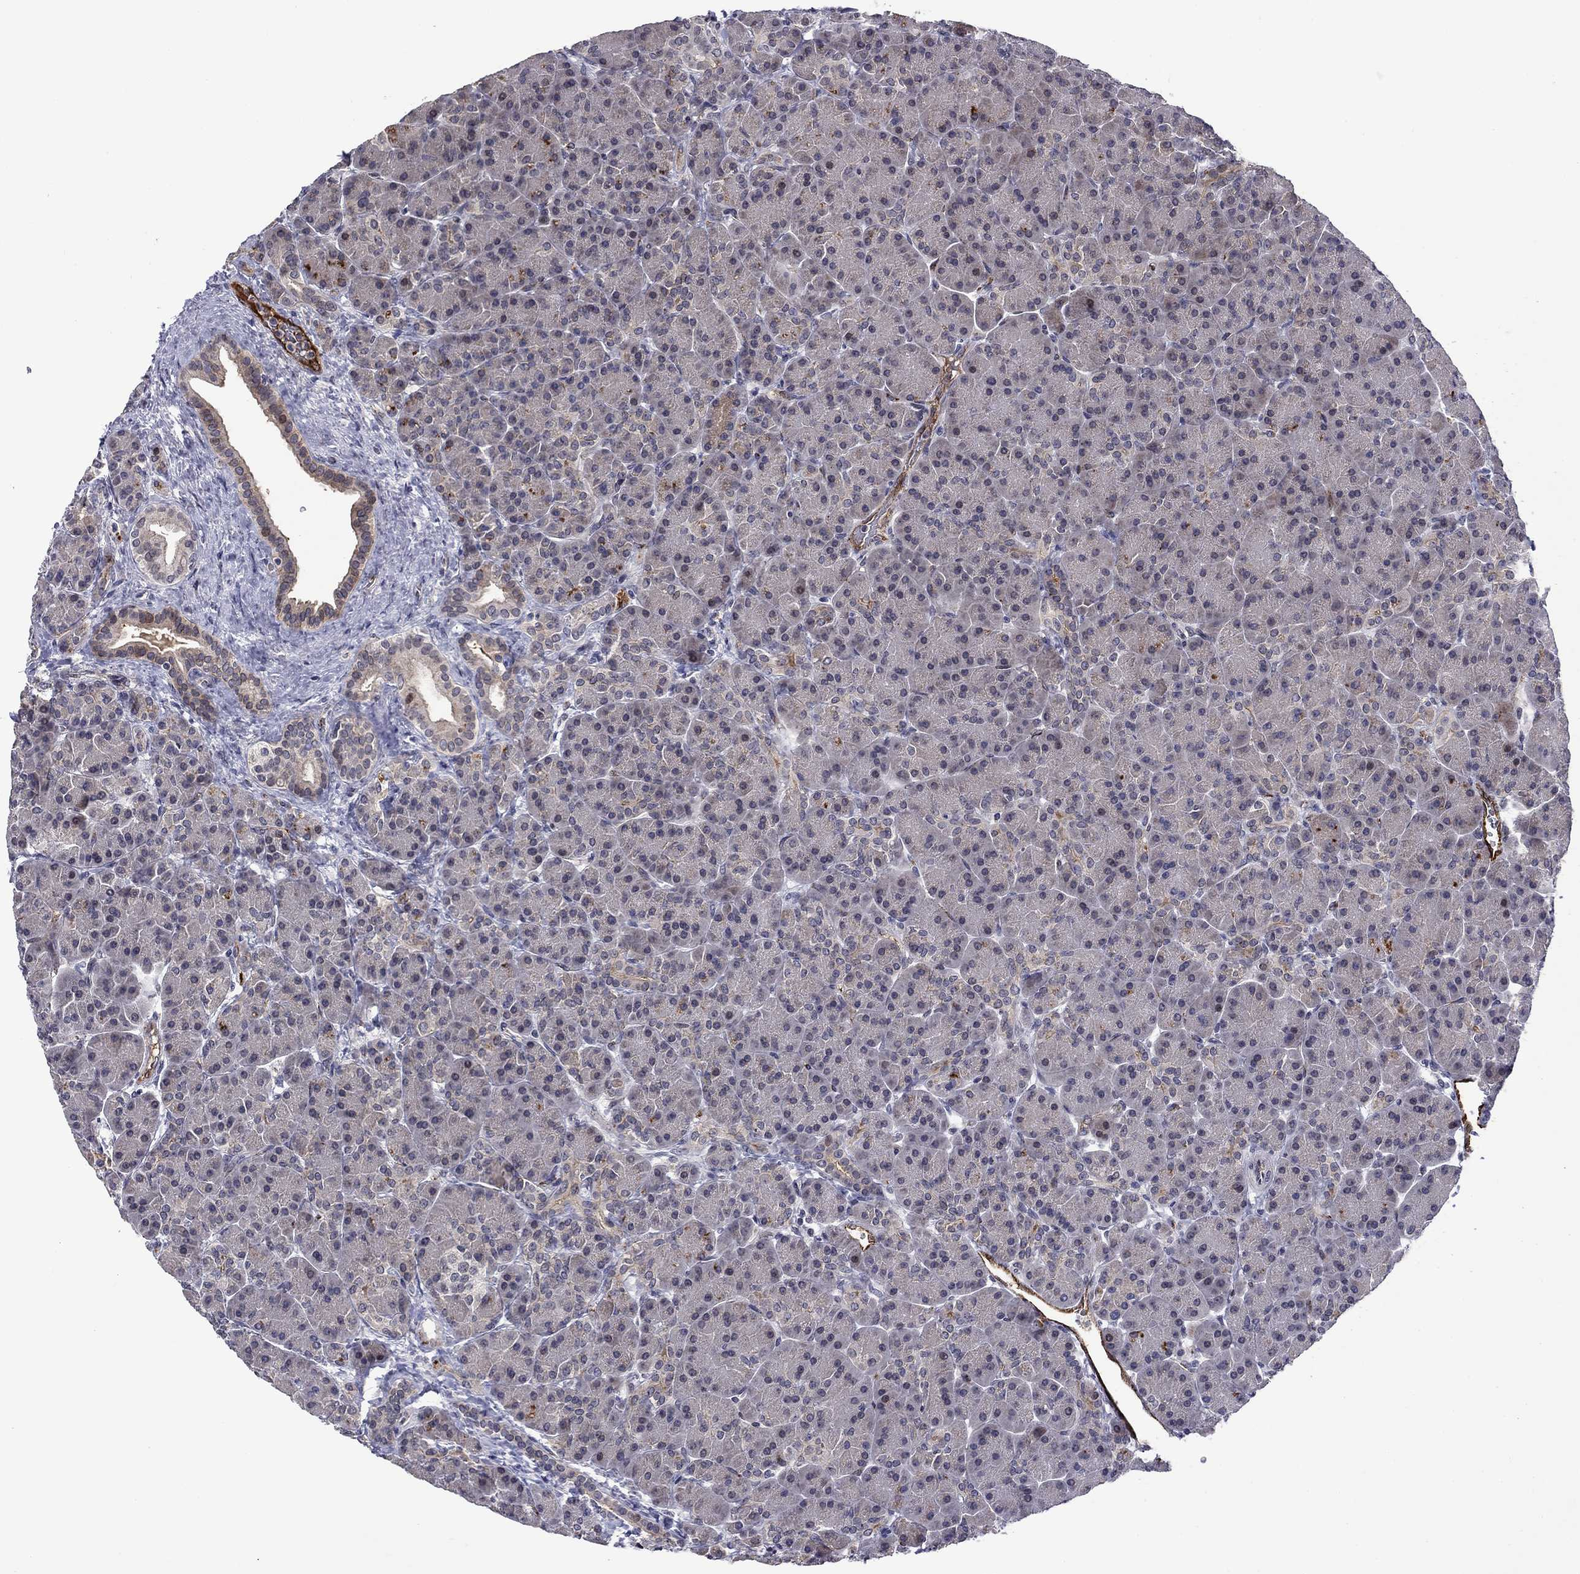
{"staining": {"intensity": "negative", "quantity": "none", "location": "none"}, "tissue": "pancreas", "cell_type": "Exocrine glandular cells", "image_type": "normal", "snomed": [{"axis": "morphology", "description": "Normal tissue, NOS"}, {"axis": "topography", "description": "Pancreas"}], "caption": "Immunohistochemistry (IHC) micrograph of normal human pancreas stained for a protein (brown), which reveals no expression in exocrine glandular cells.", "gene": "SLITRK1", "patient": {"sex": "female", "age": 63}}